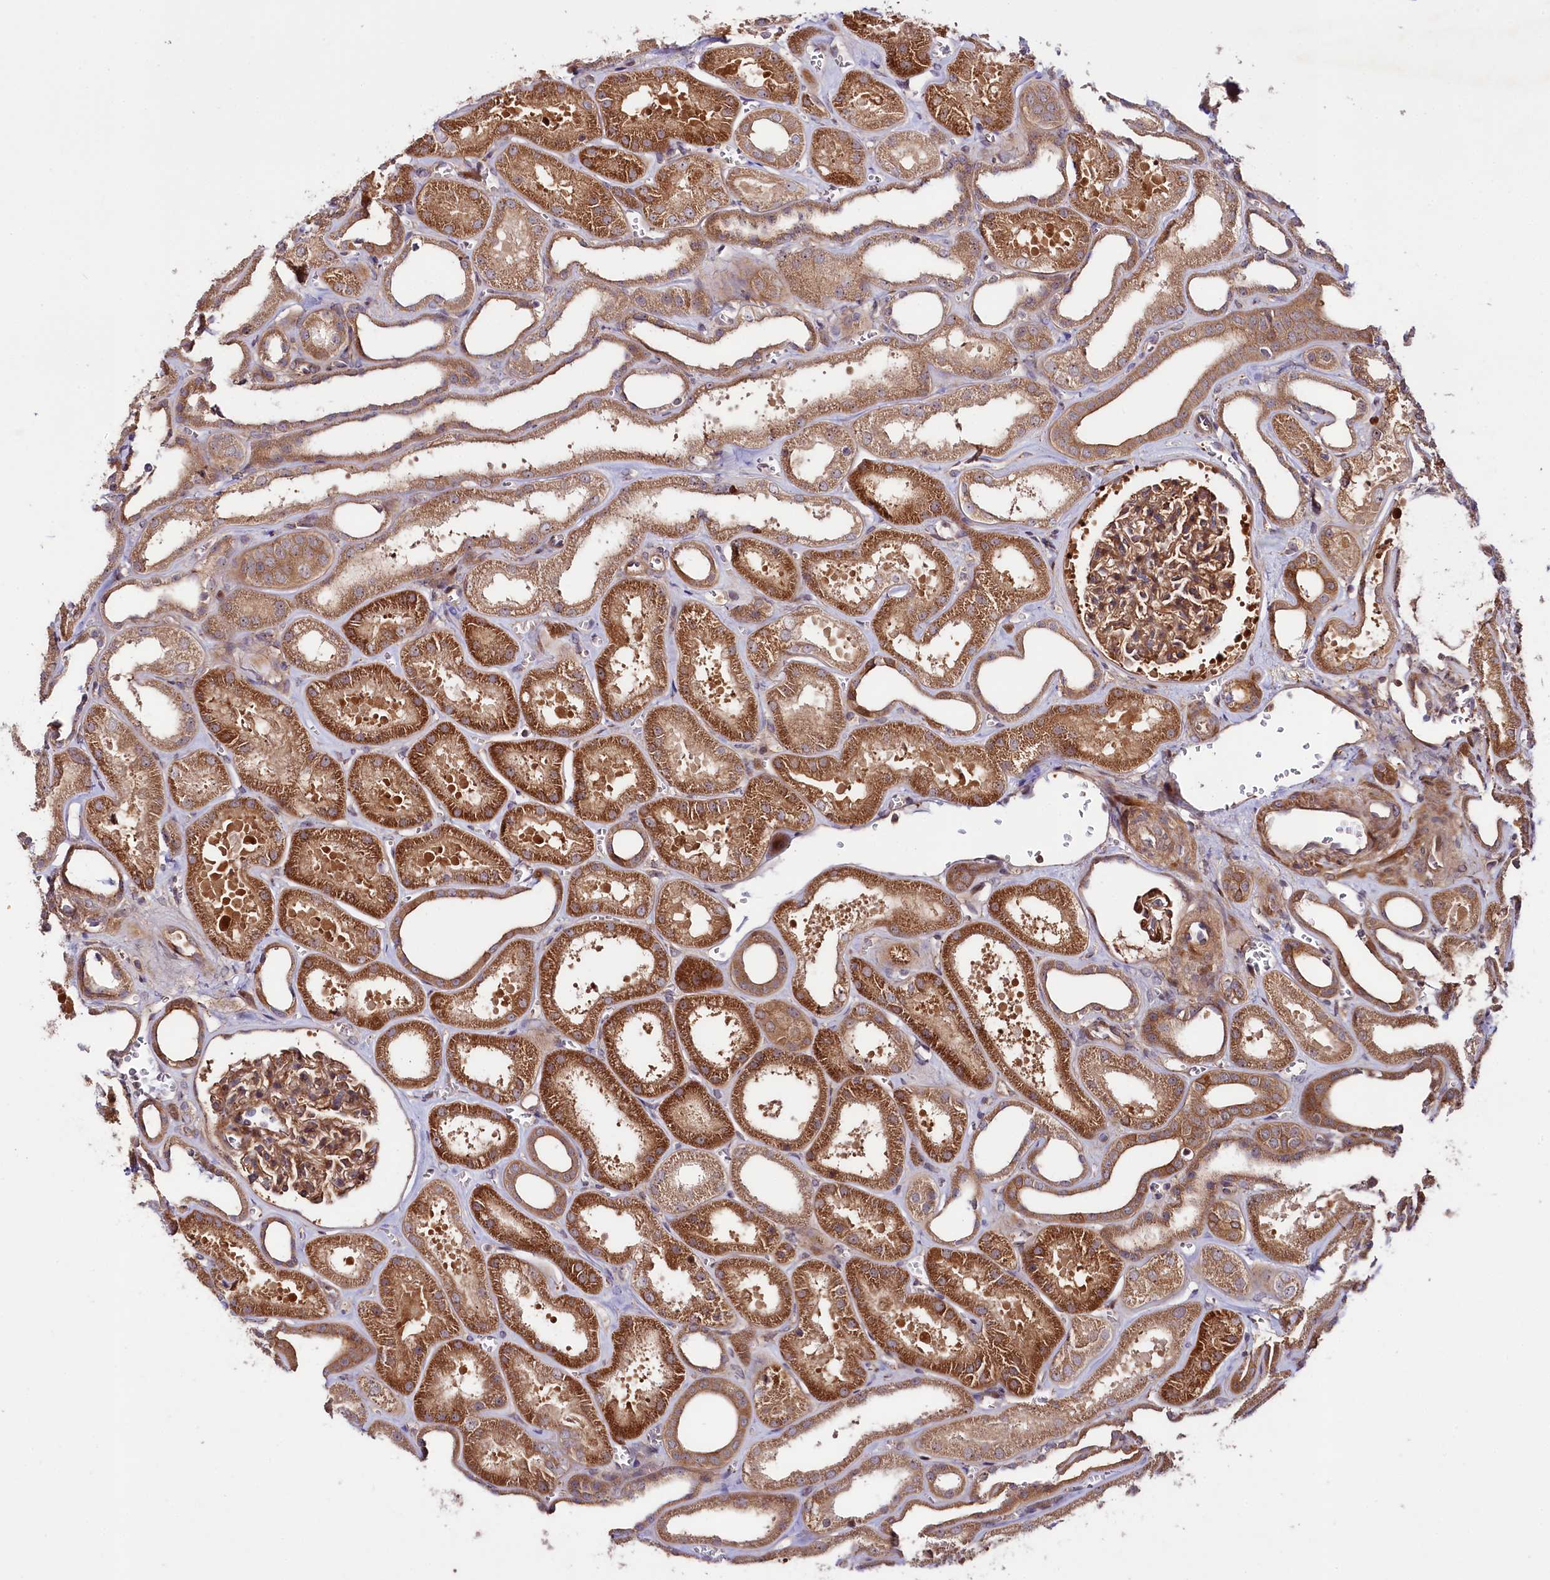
{"staining": {"intensity": "moderate", "quantity": ">75%", "location": "cytoplasmic/membranous"}, "tissue": "kidney", "cell_type": "Cells in glomeruli", "image_type": "normal", "snomed": [{"axis": "morphology", "description": "Normal tissue, NOS"}, {"axis": "morphology", "description": "Adenocarcinoma, NOS"}, {"axis": "topography", "description": "Kidney"}], "caption": "A medium amount of moderate cytoplasmic/membranous positivity is appreciated in about >75% of cells in glomeruli in unremarkable kidney.", "gene": "NEDD1", "patient": {"sex": "female", "age": 68}}